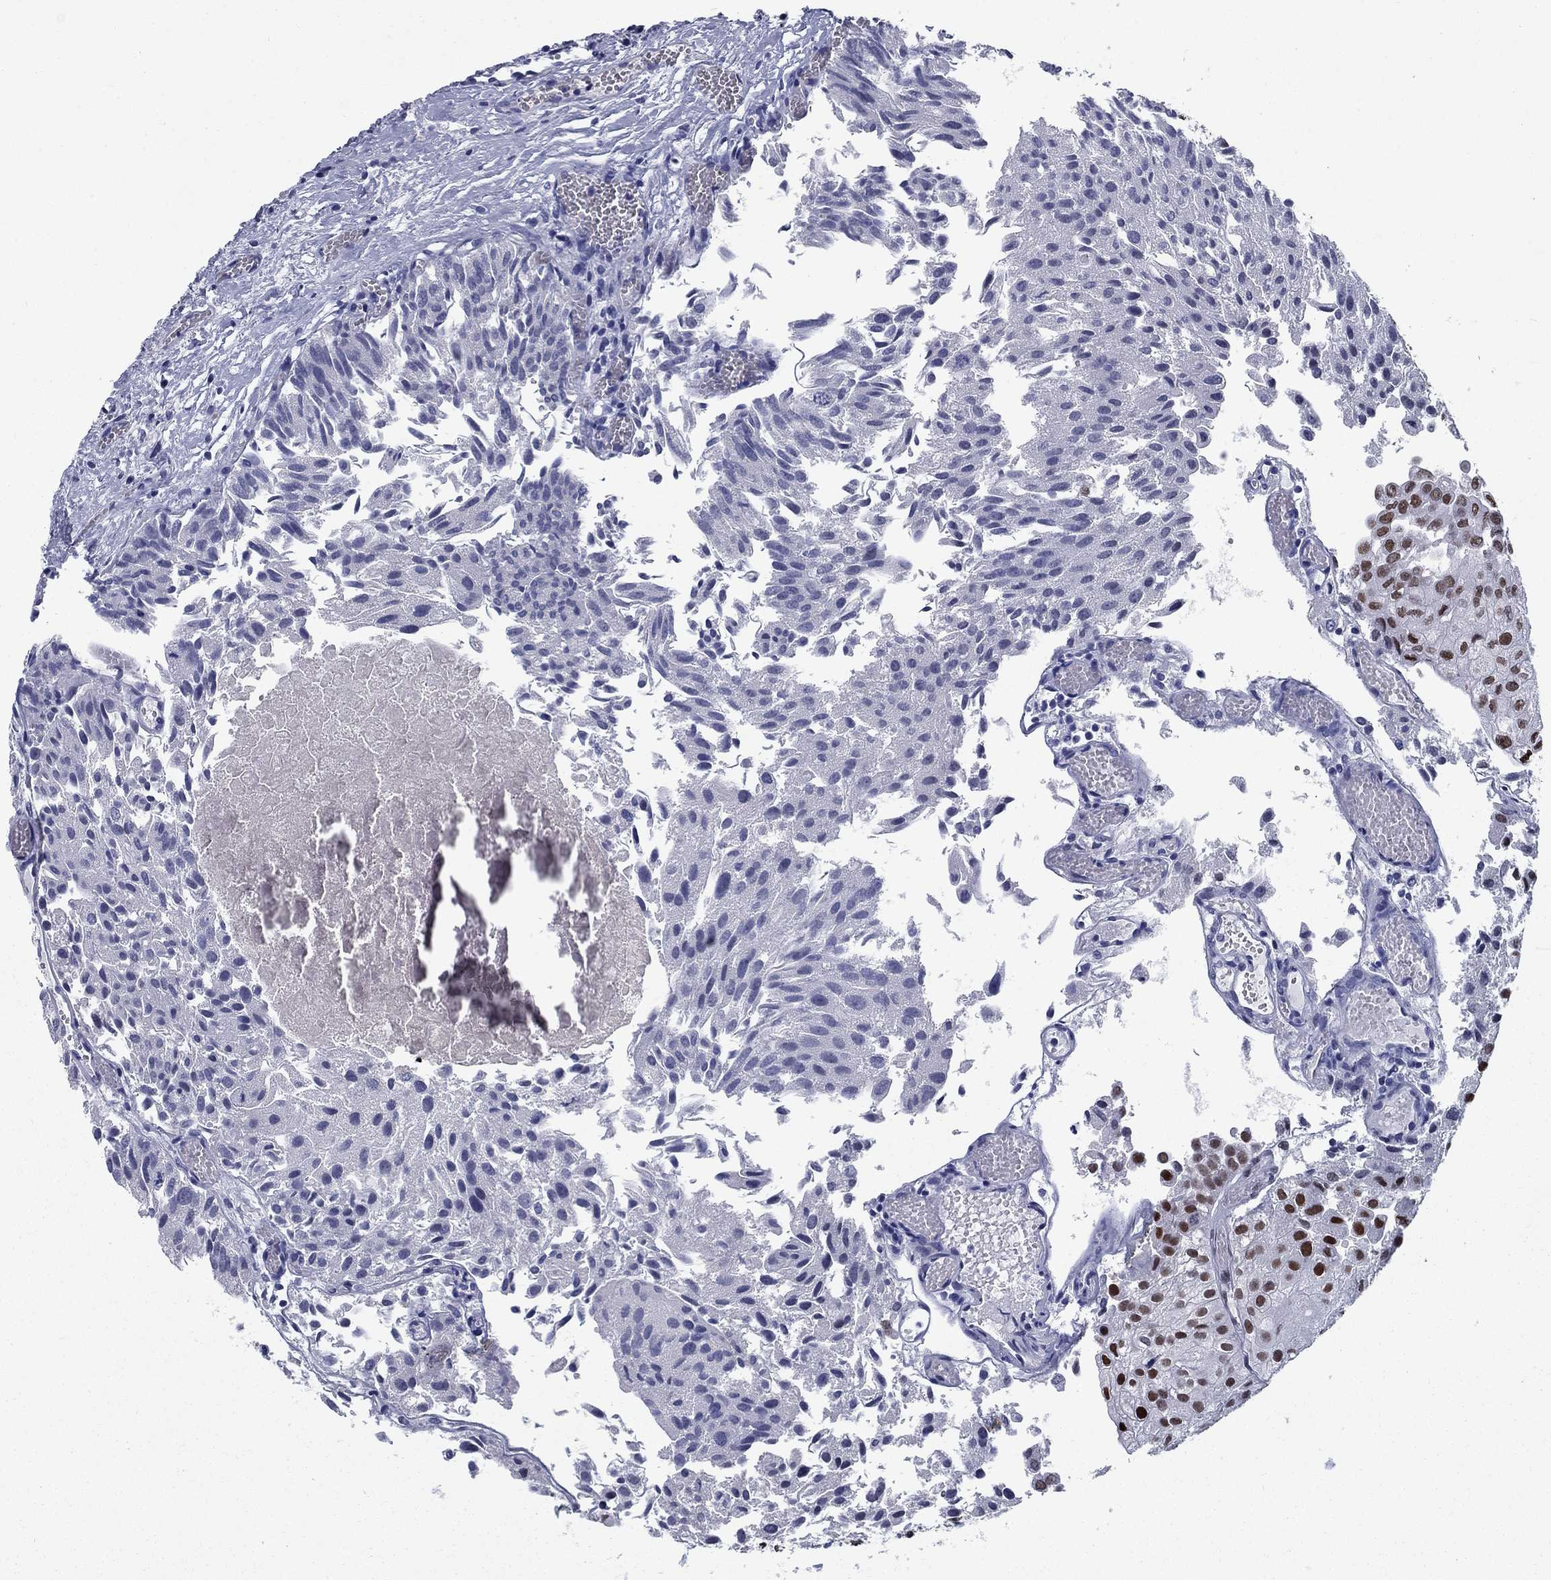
{"staining": {"intensity": "strong", "quantity": "25%-75%", "location": "nuclear"}, "tissue": "urothelial cancer", "cell_type": "Tumor cells", "image_type": "cancer", "snomed": [{"axis": "morphology", "description": "Urothelial carcinoma, Low grade"}, {"axis": "topography", "description": "Urinary bladder"}], "caption": "This photomicrograph shows IHC staining of human urothelial carcinoma (low-grade), with high strong nuclear positivity in about 25%-75% of tumor cells.", "gene": "RPRD1B", "patient": {"sex": "female", "age": 78}}